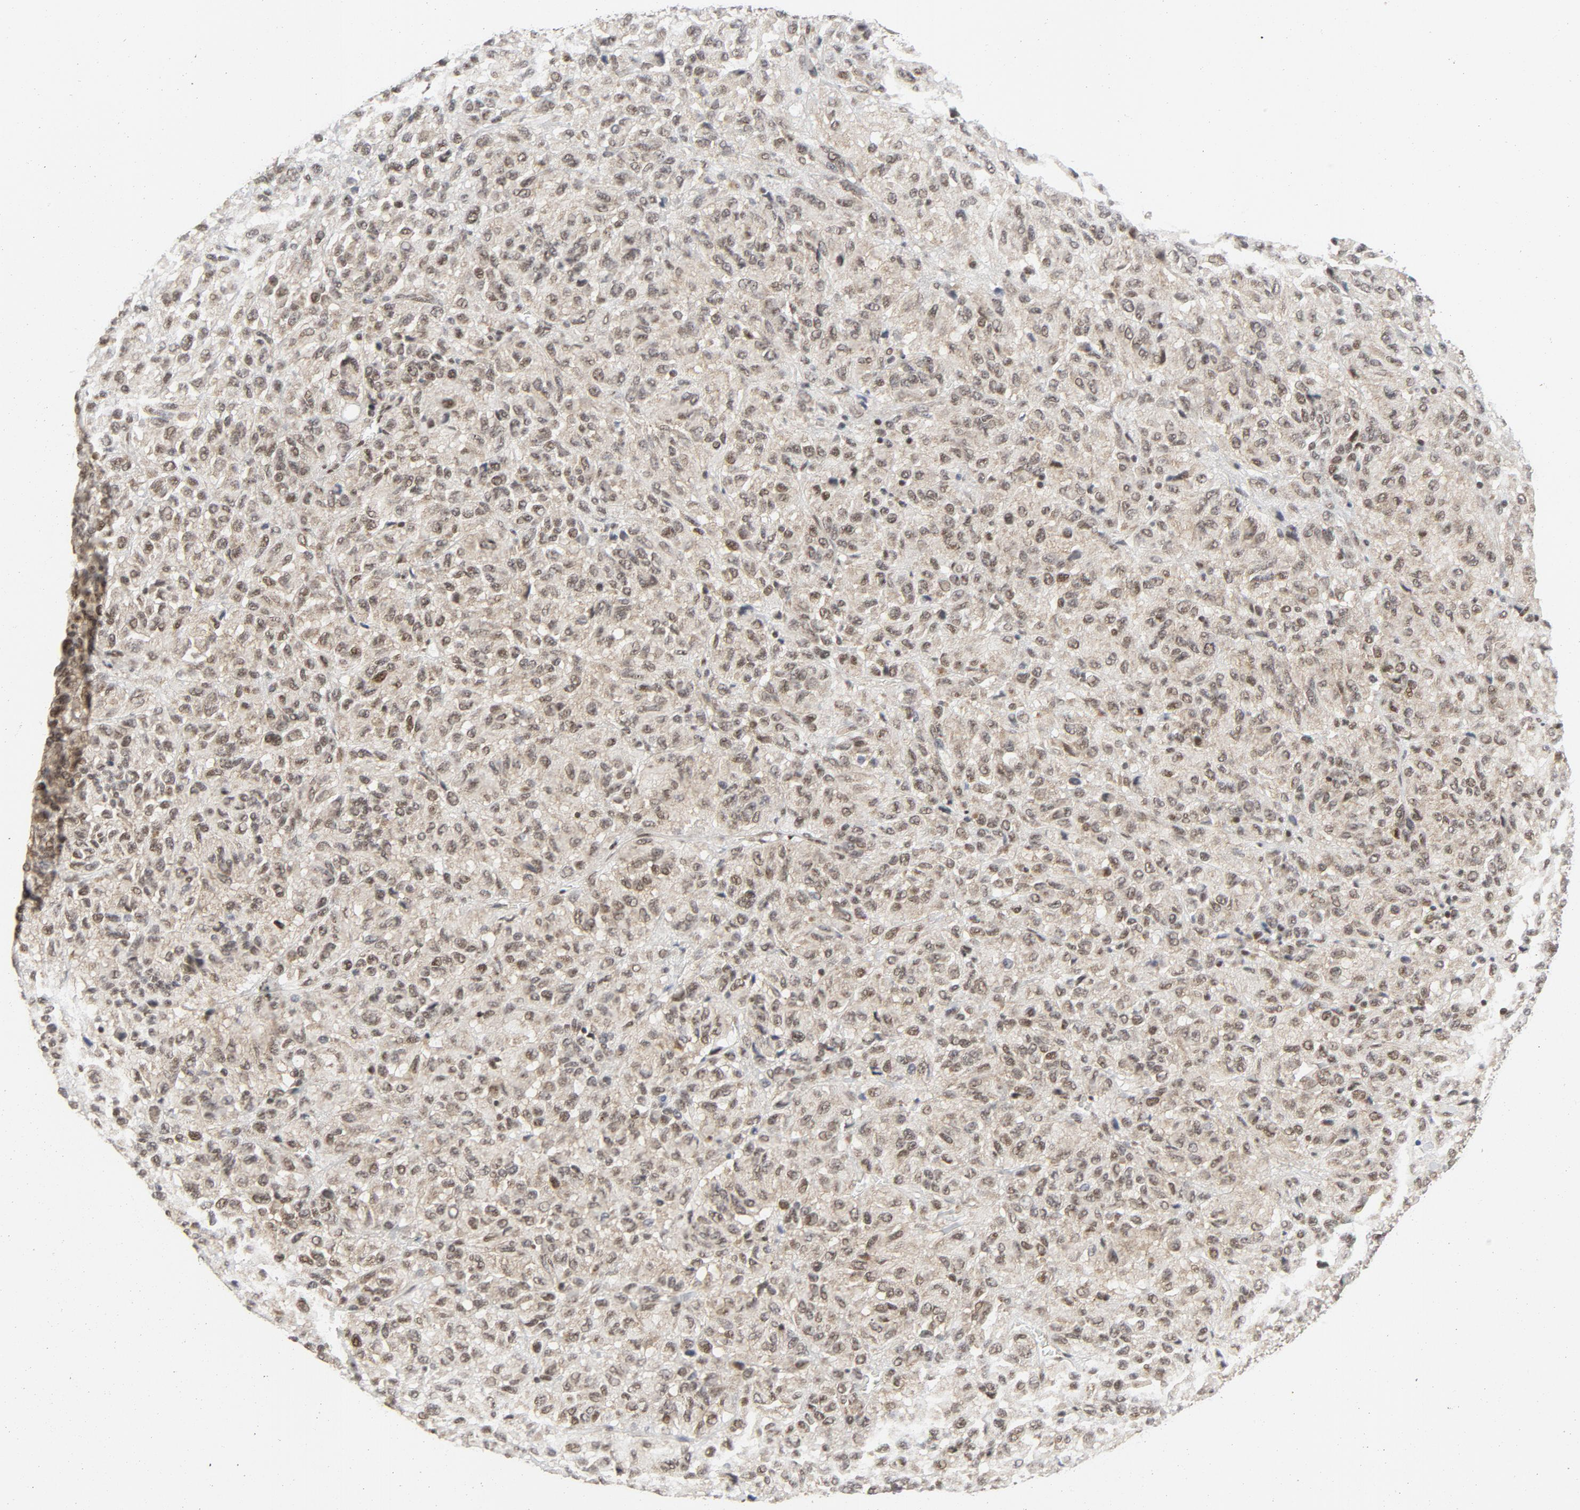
{"staining": {"intensity": "weak", "quantity": ">75%", "location": "nuclear"}, "tissue": "melanoma", "cell_type": "Tumor cells", "image_type": "cancer", "snomed": [{"axis": "morphology", "description": "Malignant melanoma, Metastatic site"}, {"axis": "topography", "description": "Lung"}], "caption": "Immunohistochemistry micrograph of malignant melanoma (metastatic site) stained for a protein (brown), which reveals low levels of weak nuclear staining in approximately >75% of tumor cells.", "gene": "ERCC1", "patient": {"sex": "male", "age": 64}}